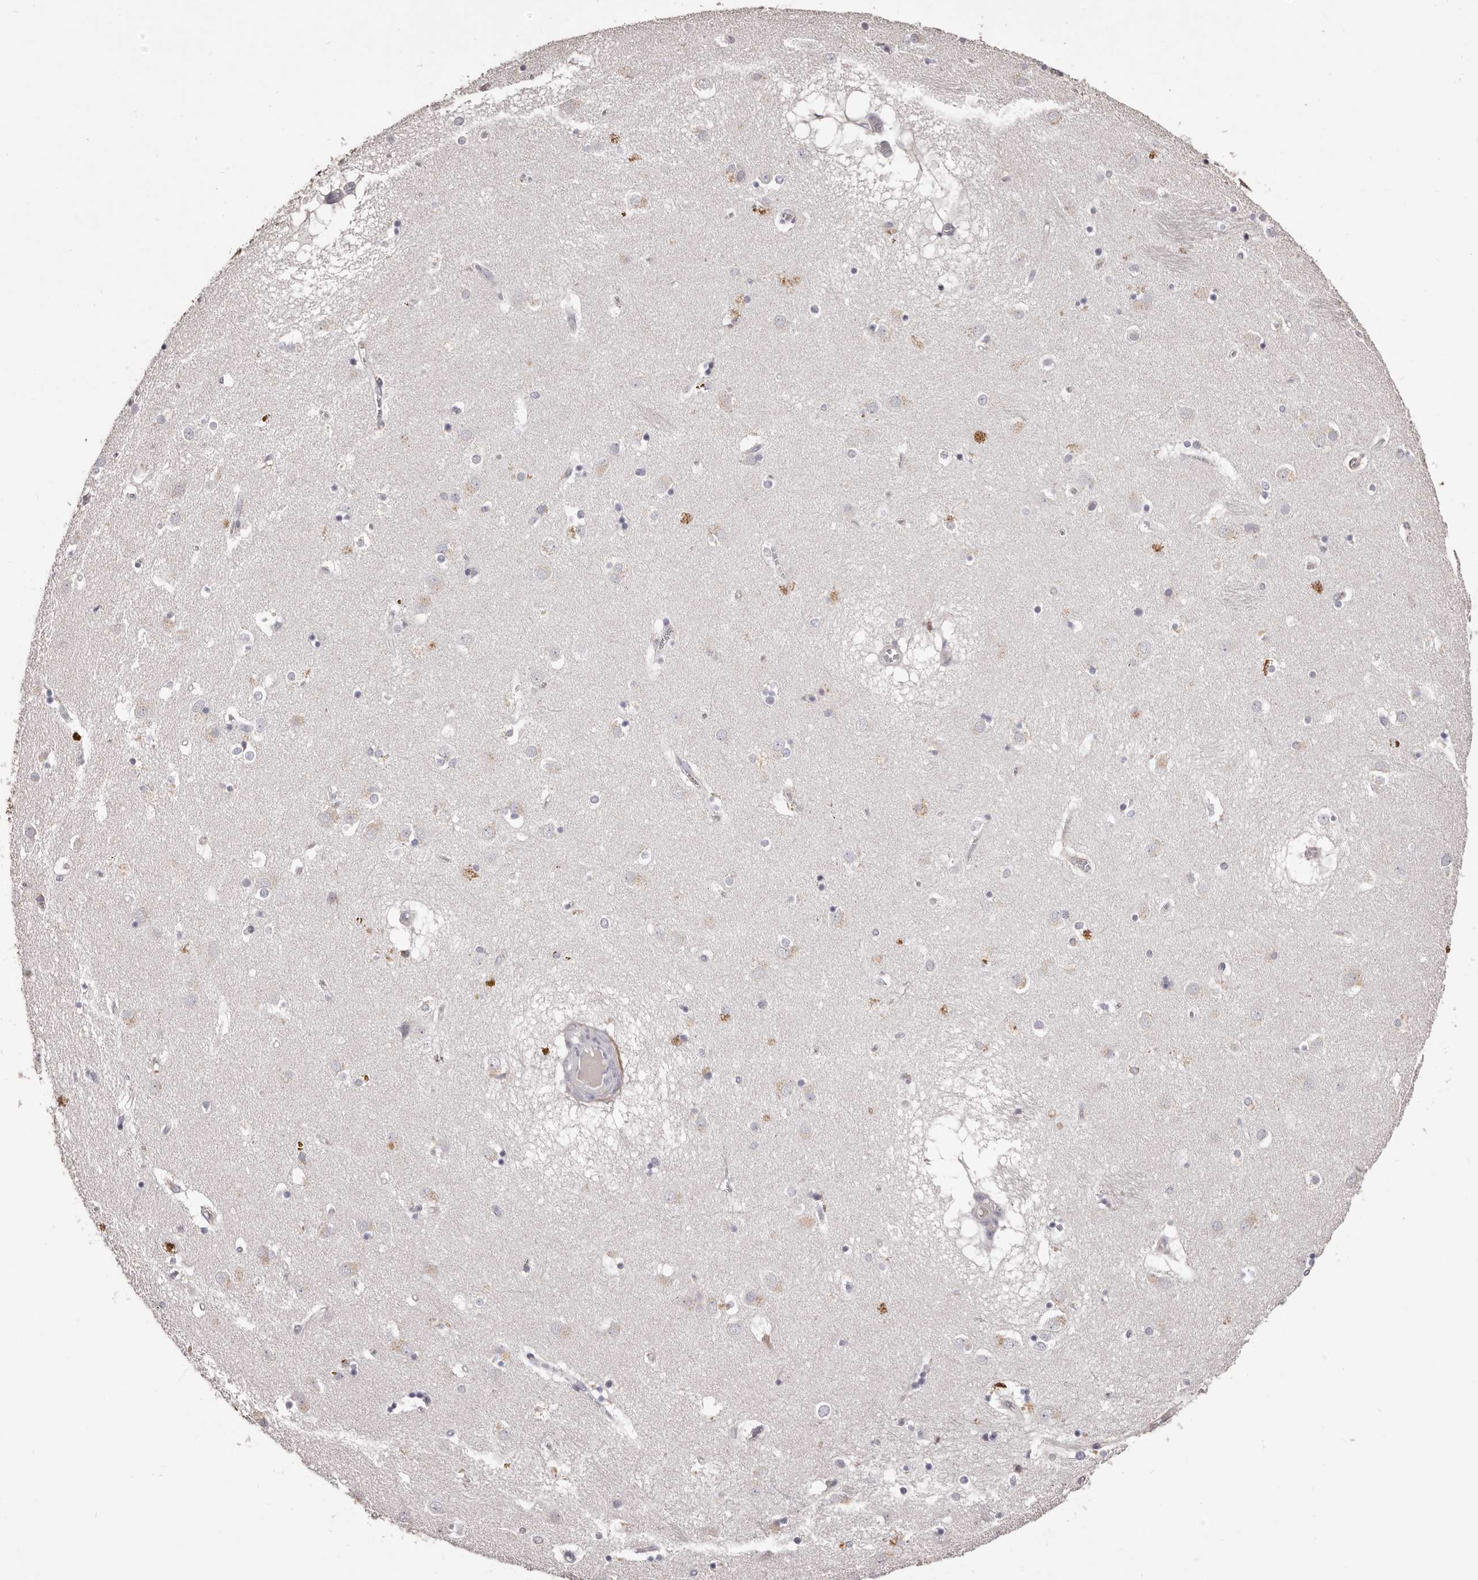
{"staining": {"intensity": "negative", "quantity": "none", "location": "none"}, "tissue": "caudate", "cell_type": "Glial cells", "image_type": "normal", "snomed": [{"axis": "morphology", "description": "Normal tissue, NOS"}, {"axis": "topography", "description": "Lateral ventricle wall"}], "caption": "The image reveals no staining of glial cells in unremarkable caudate.", "gene": "COL6A1", "patient": {"sex": "male", "age": 70}}